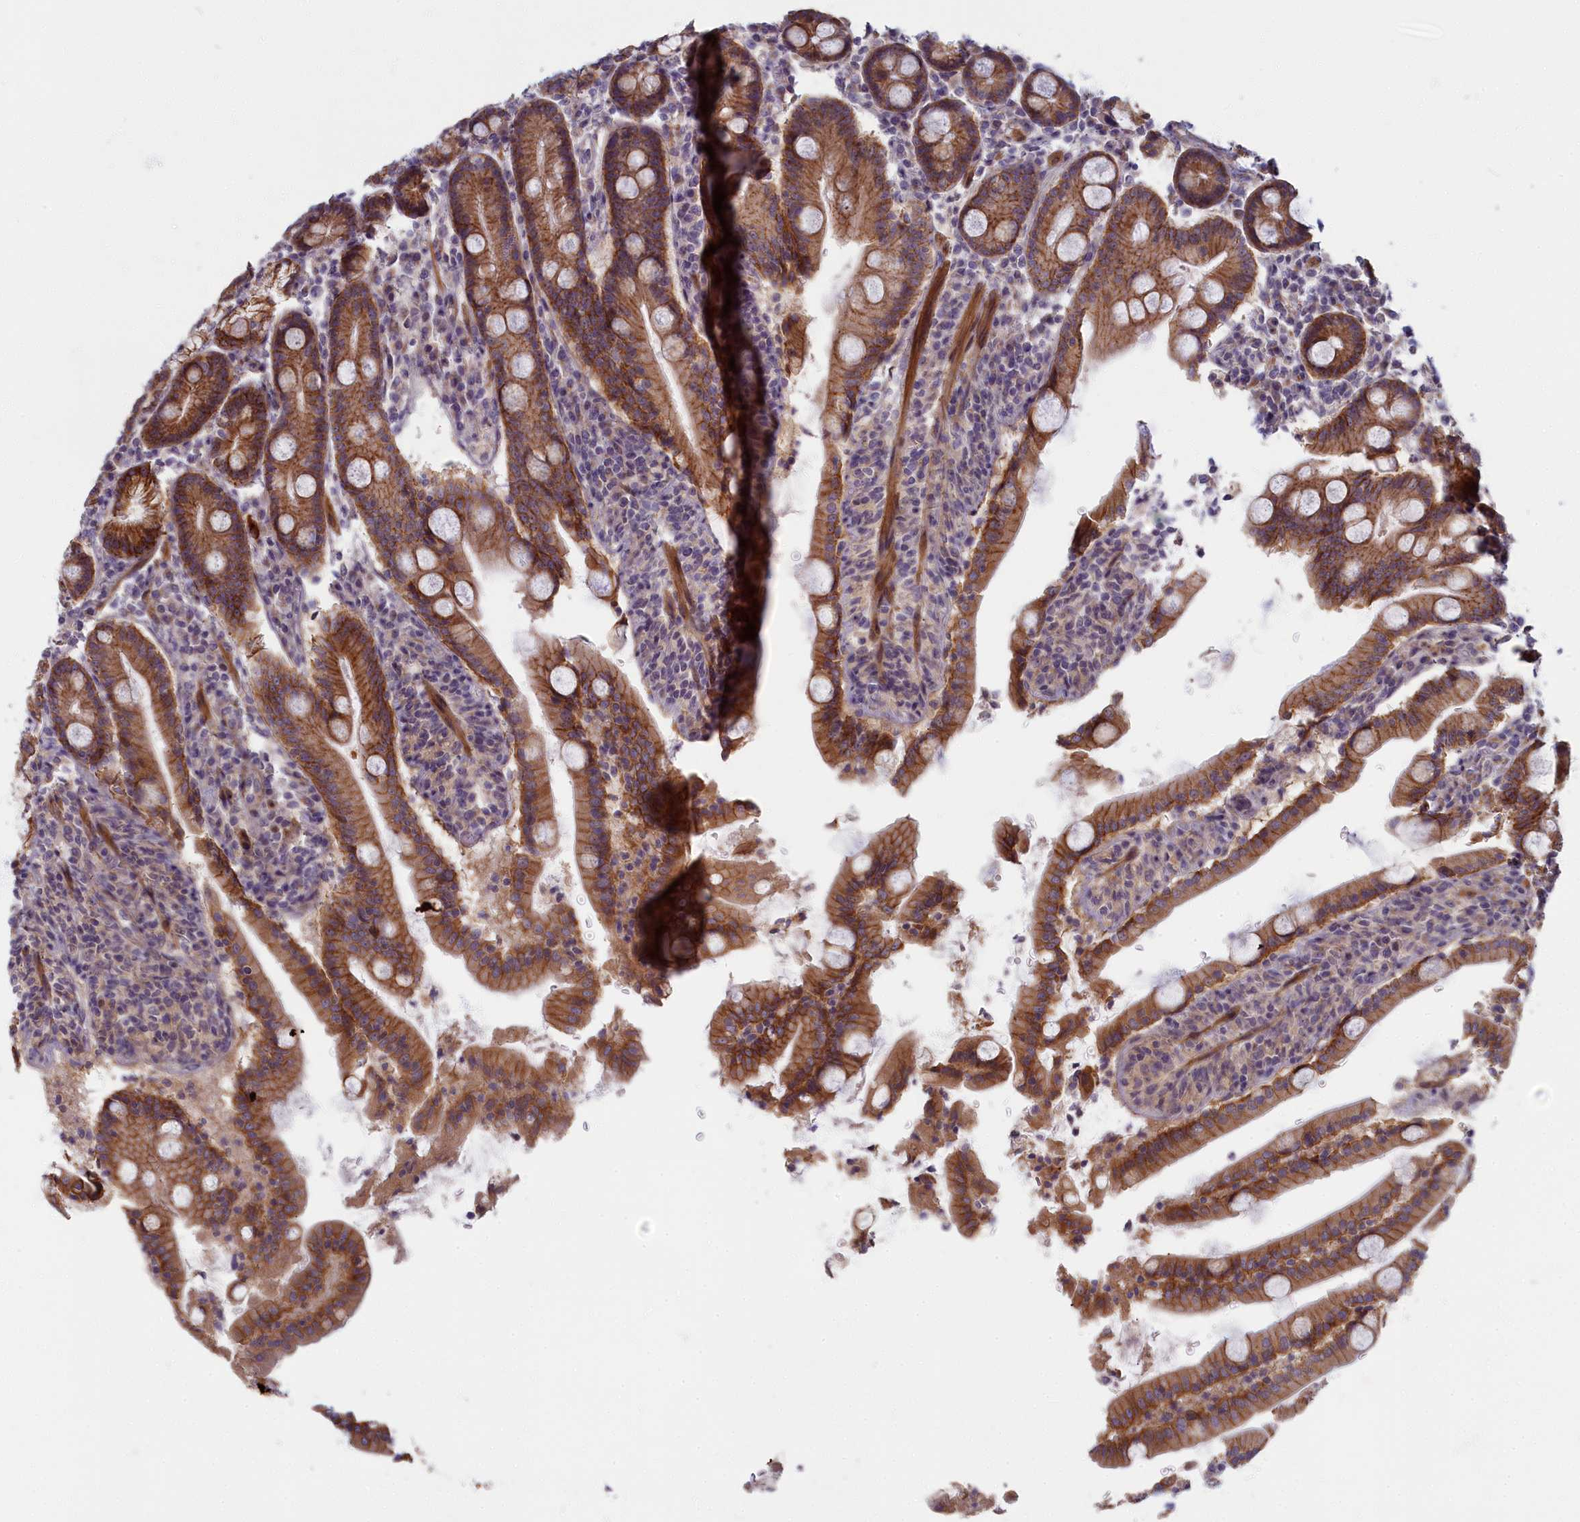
{"staining": {"intensity": "strong", "quantity": ">75%", "location": "cytoplasmic/membranous"}, "tissue": "duodenum", "cell_type": "Glandular cells", "image_type": "normal", "snomed": [{"axis": "morphology", "description": "Normal tissue, NOS"}, {"axis": "topography", "description": "Duodenum"}], "caption": "DAB (3,3'-diaminobenzidine) immunohistochemical staining of unremarkable human duodenum displays strong cytoplasmic/membranous protein staining in about >75% of glandular cells.", "gene": "TRPM4", "patient": {"sex": "male", "age": 35}}